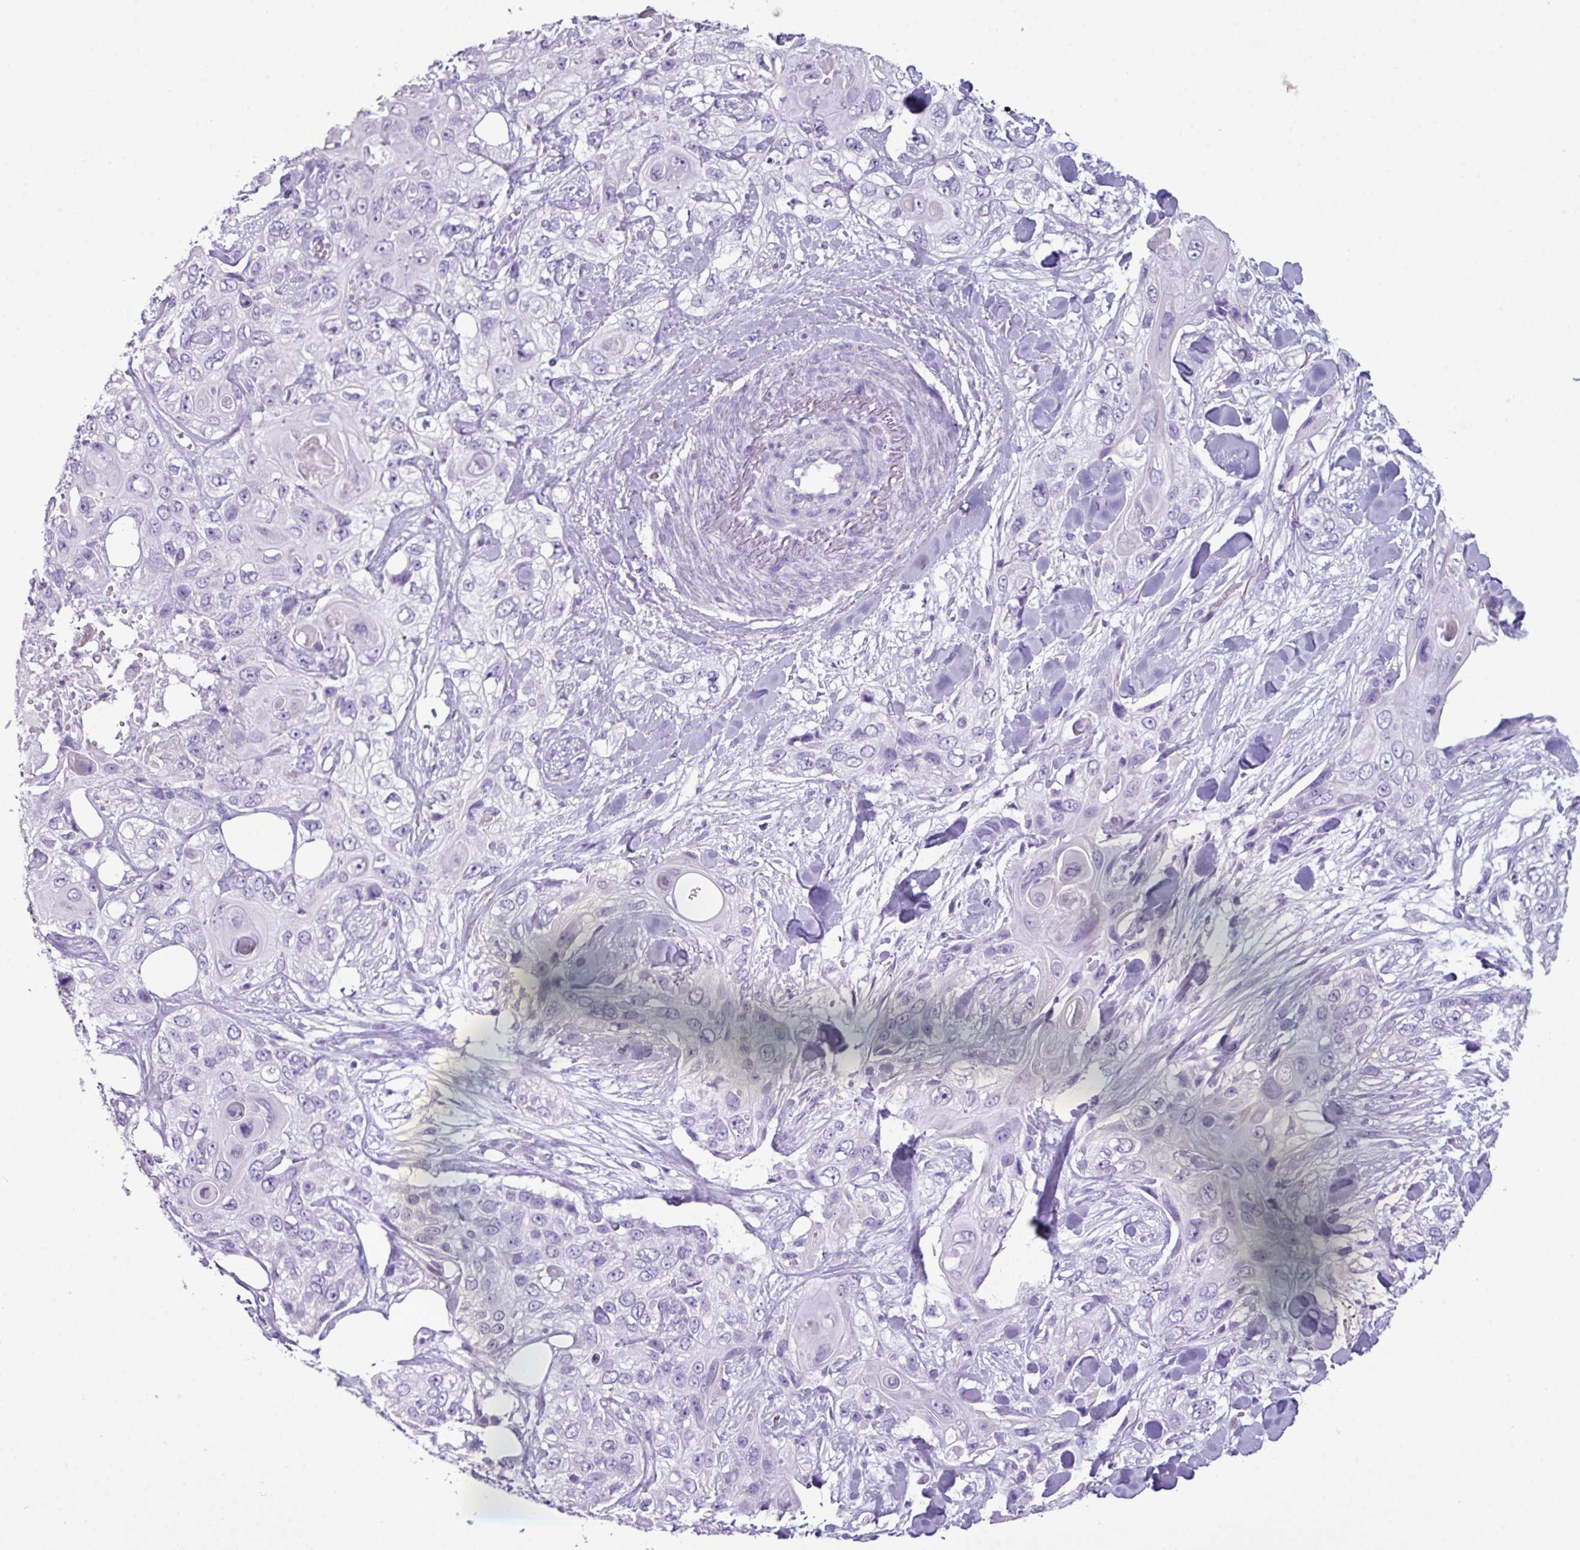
{"staining": {"intensity": "negative", "quantity": "none", "location": "none"}, "tissue": "skin cancer", "cell_type": "Tumor cells", "image_type": "cancer", "snomed": [{"axis": "morphology", "description": "Normal tissue, NOS"}, {"axis": "morphology", "description": "Squamous cell carcinoma, NOS"}, {"axis": "topography", "description": "Skin"}], "caption": "Tumor cells are negative for brown protein staining in skin cancer (squamous cell carcinoma).", "gene": "AGO3", "patient": {"sex": "male", "age": 72}}